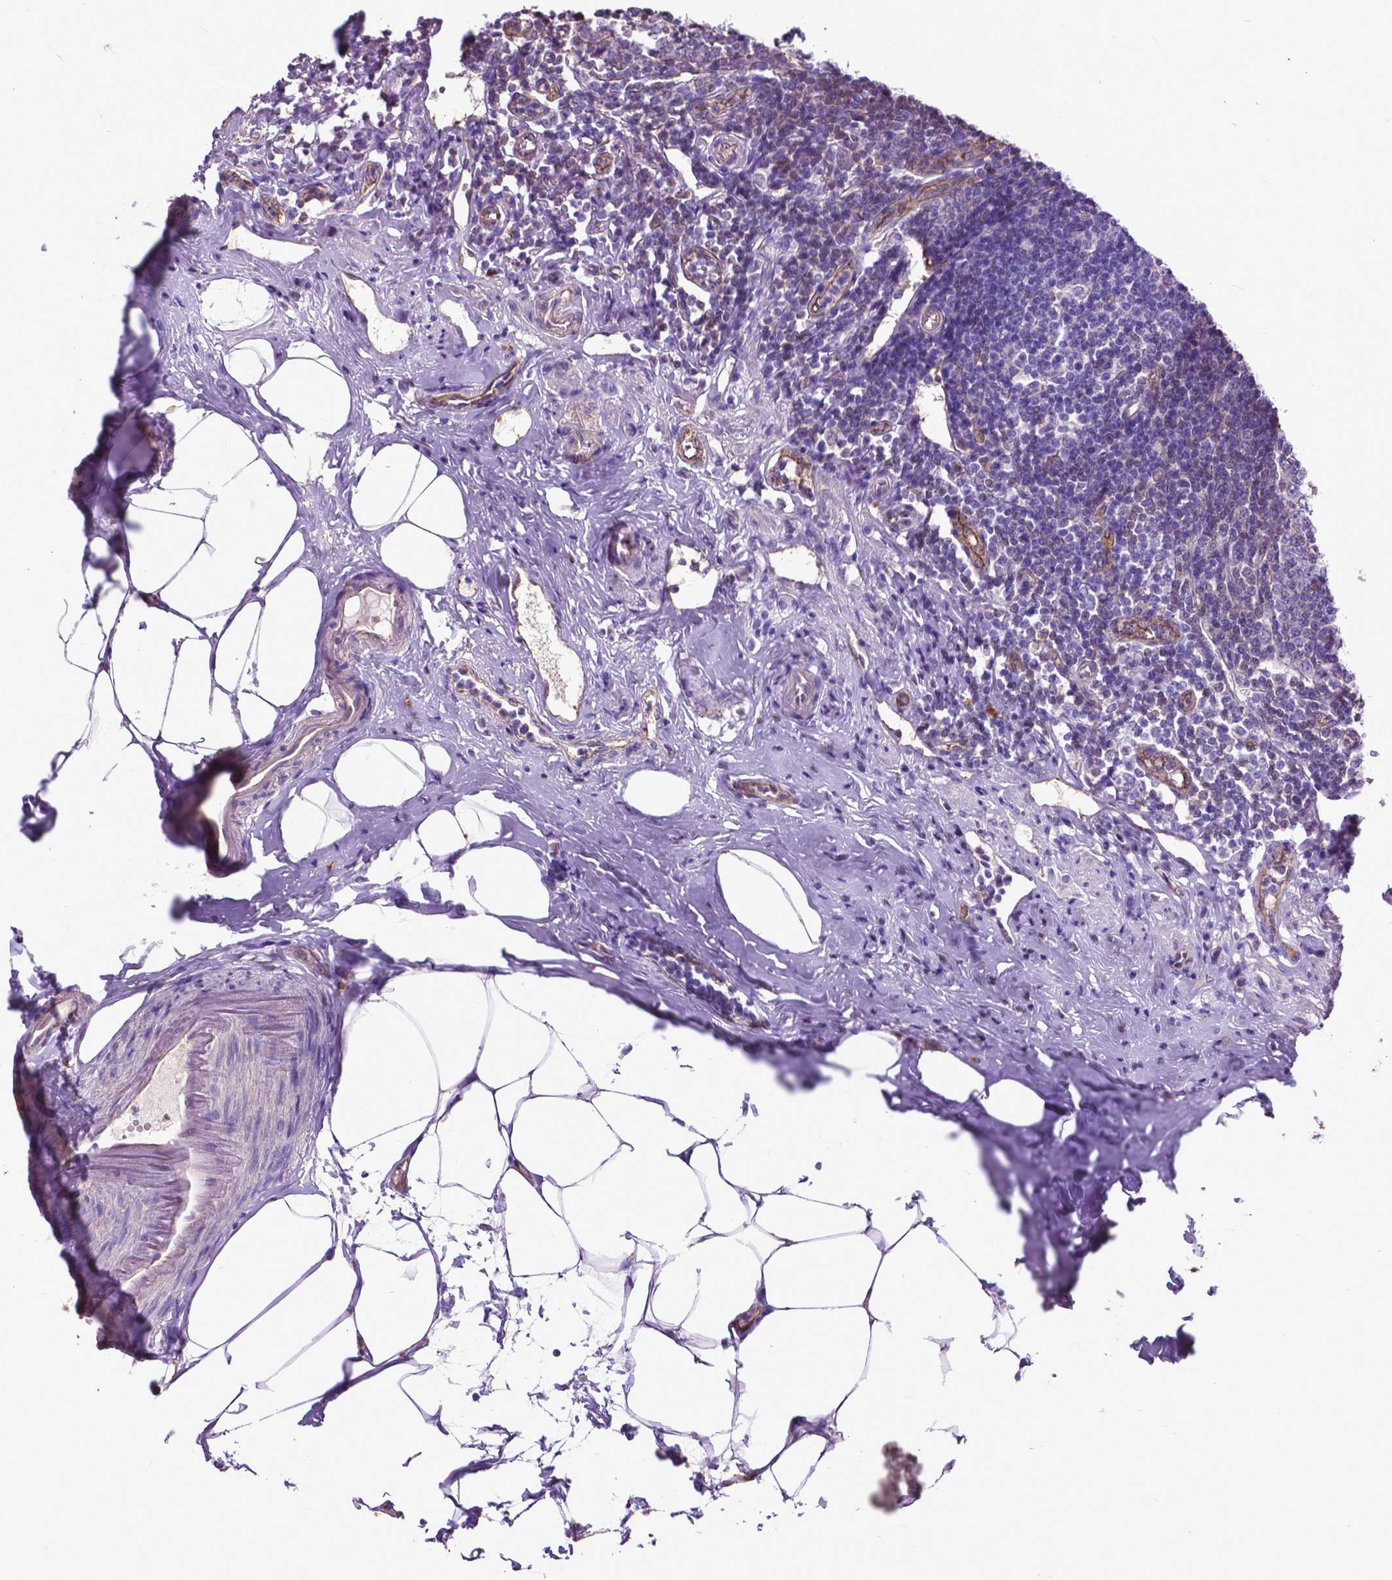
{"staining": {"intensity": "moderate", "quantity": ">75%", "location": "cytoplasmic/membranous"}, "tissue": "appendix", "cell_type": "Glandular cells", "image_type": "normal", "snomed": [{"axis": "morphology", "description": "Normal tissue, NOS"}, {"axis": "morphology", "description": "Carcinoma, endometroid"}, {"axis": "topography", "description": "Appendix"}, {"axis": "topography", "description": "Colon"}], "caption": "IHC (DAB (3,3'-diaminobenzidine)) staining of unremarkable human appendix exhibits moderate cytoplasmic/membranous protein expression in approximately >75% of glandular cells. (IHC, brightfield microscopy, high magnification).", "gene": "PDLIM1", "patient": {"sex": "female", "age": 60}}